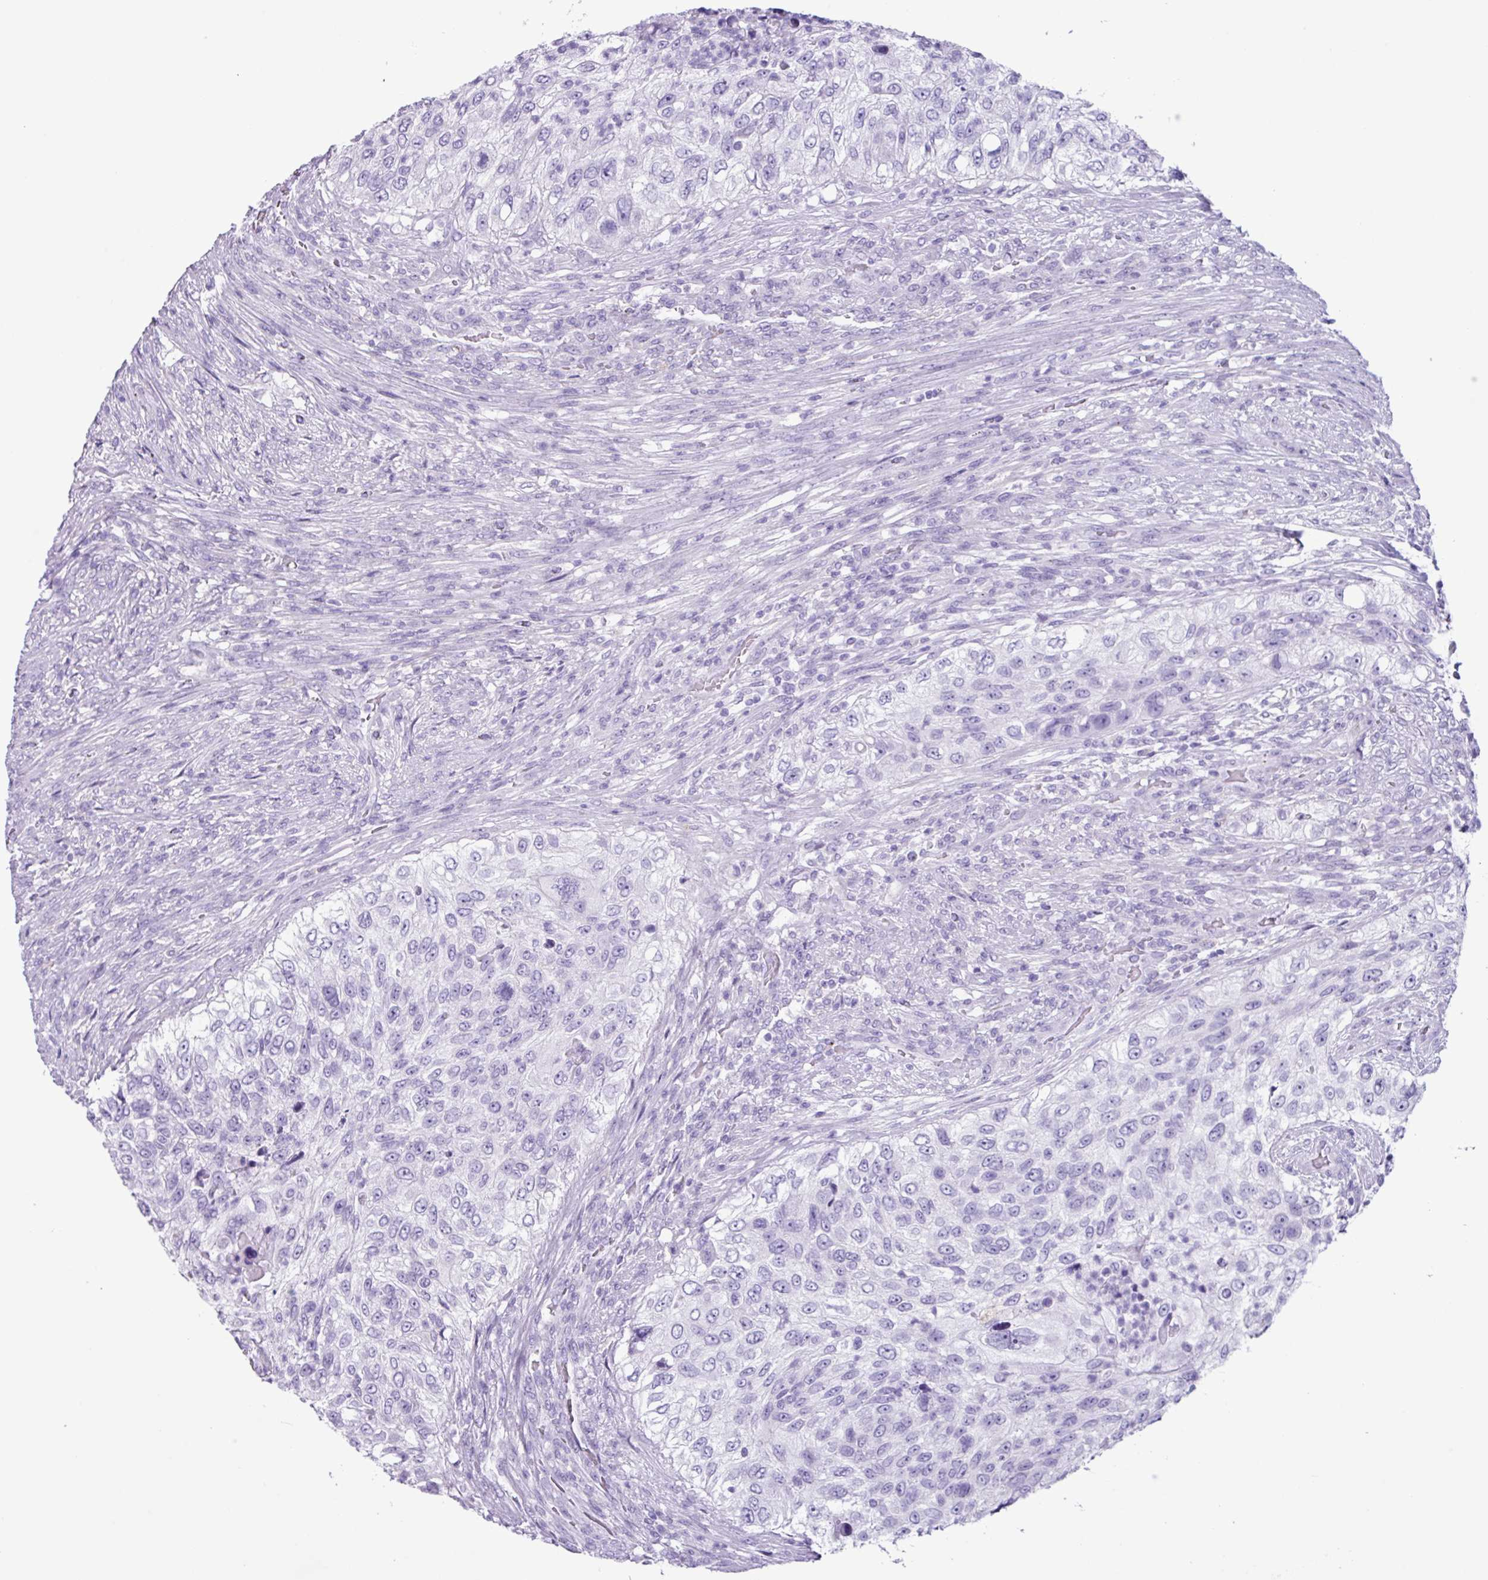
{"staining": {"intensity": "negative", "quantity": "none", "location": "none"}, "tissue": "urothelial cancer", "cell_type": "Tumor cells", "image_type": "cancer", "snomed": [{"axis": "morphology", "description": "Urothelial carcinoma, High grade"}, {"axis": "topography", "description": "Urinary bladder"}], "caption": "This is an immunohistochemistry (IHC) image of high-grade urothelial carcinoma. There is no positivity in tumor cells.", "gene": "AGO3", "patient": {"sex": "female", "age": 60}}